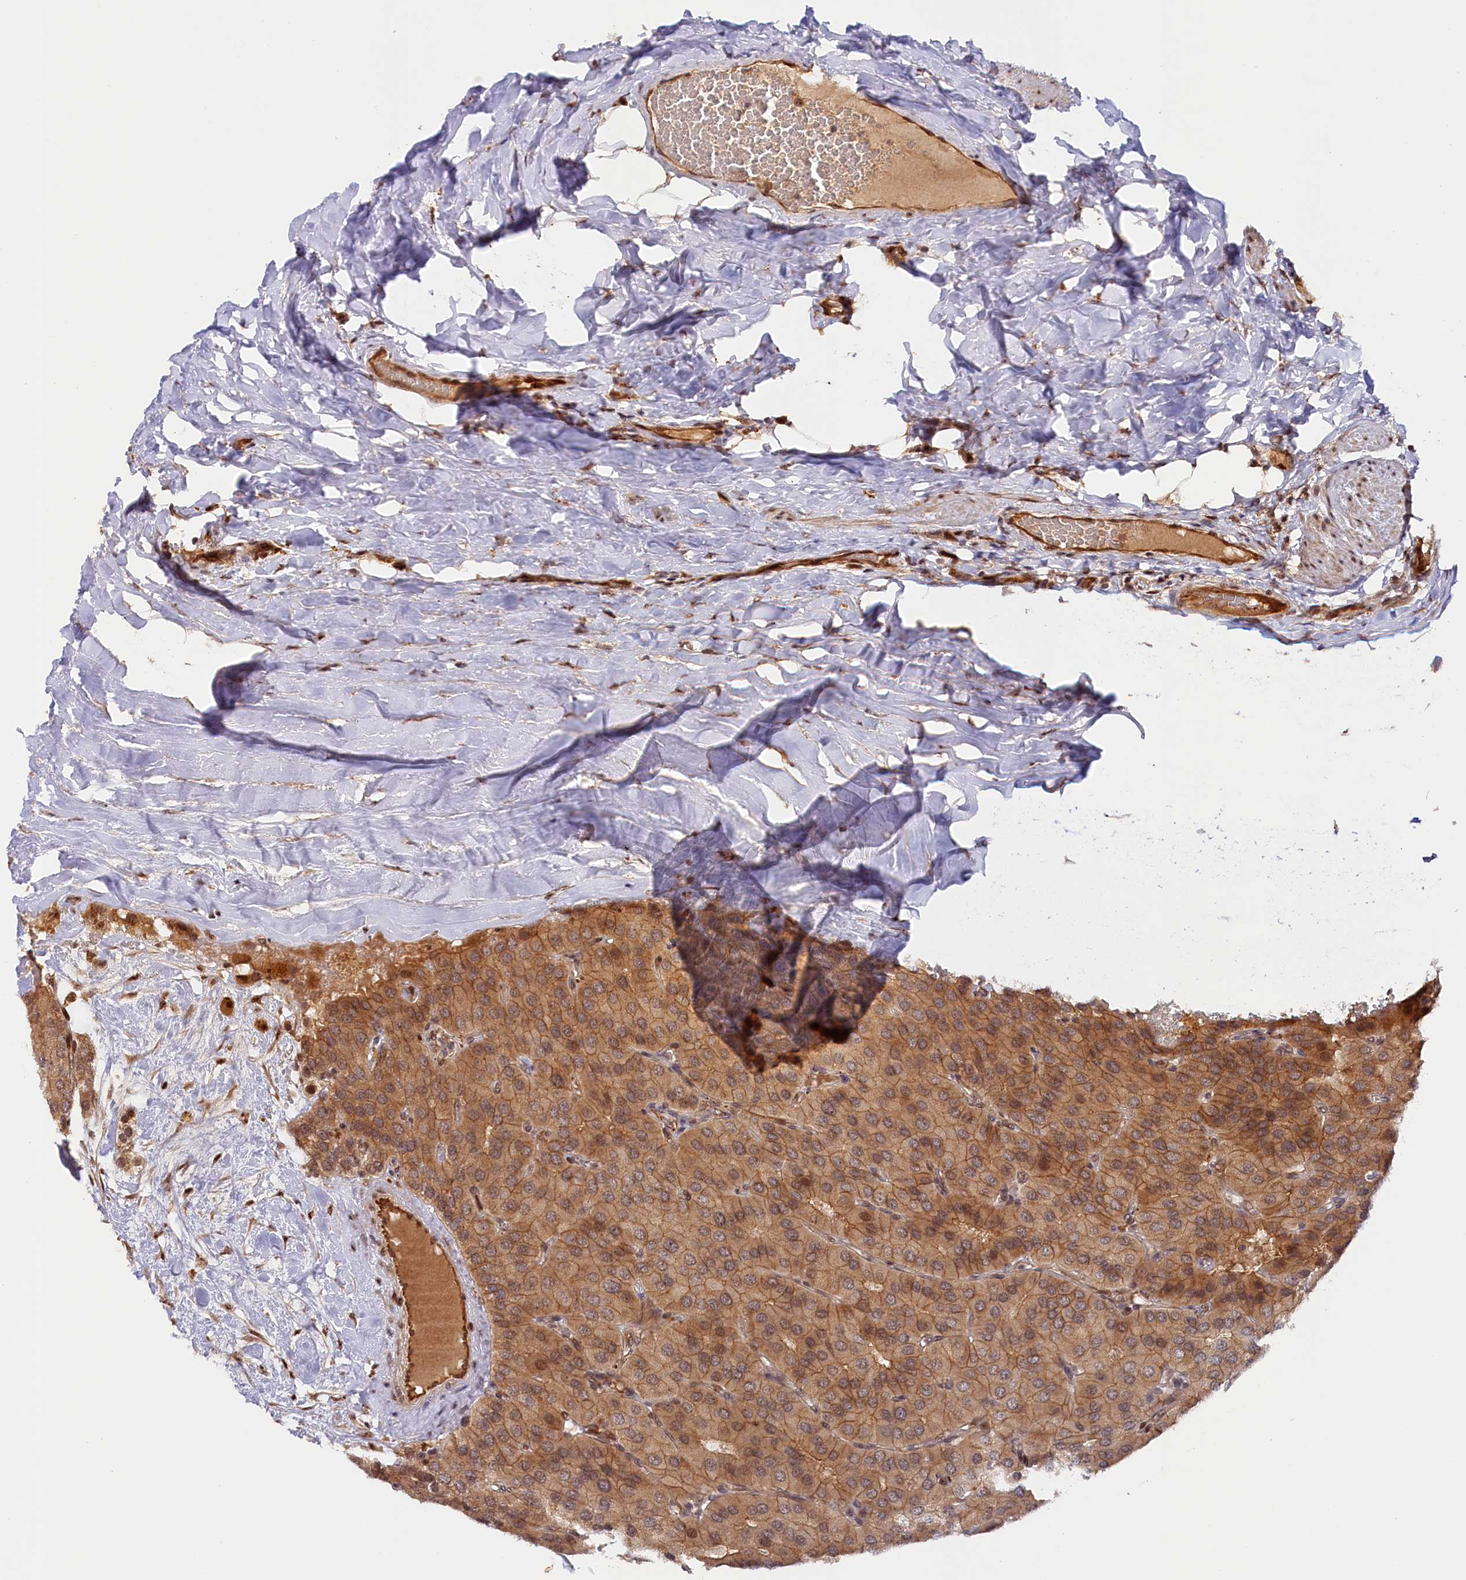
{"staining": {"intensity": "moderate", "quantity": ">75%", "location": "cytoplasmic/membranous"}, "tissue": "parathyroid gland", "cell_type": "Glandular cells", "image_type": "normal", "snomed": [{"axis": "morphology", "description": "Normal tissue, NOS"}, {"axis": "morphology", "description": "Adenoma, NOS"}, {"axis": "topography", "description": "Parathyroid gland"}], "caption": "Immunohistochemistry (DAB (3,3'-diaminobenzidine)) staining of unremarkable parathyroid gland shows moderate cytoplasmic/membranous protein positivity in approximately >75% of glandular cells.", "gene": "ANKRD24", "patient": {"sex": "female", "age": 86}}